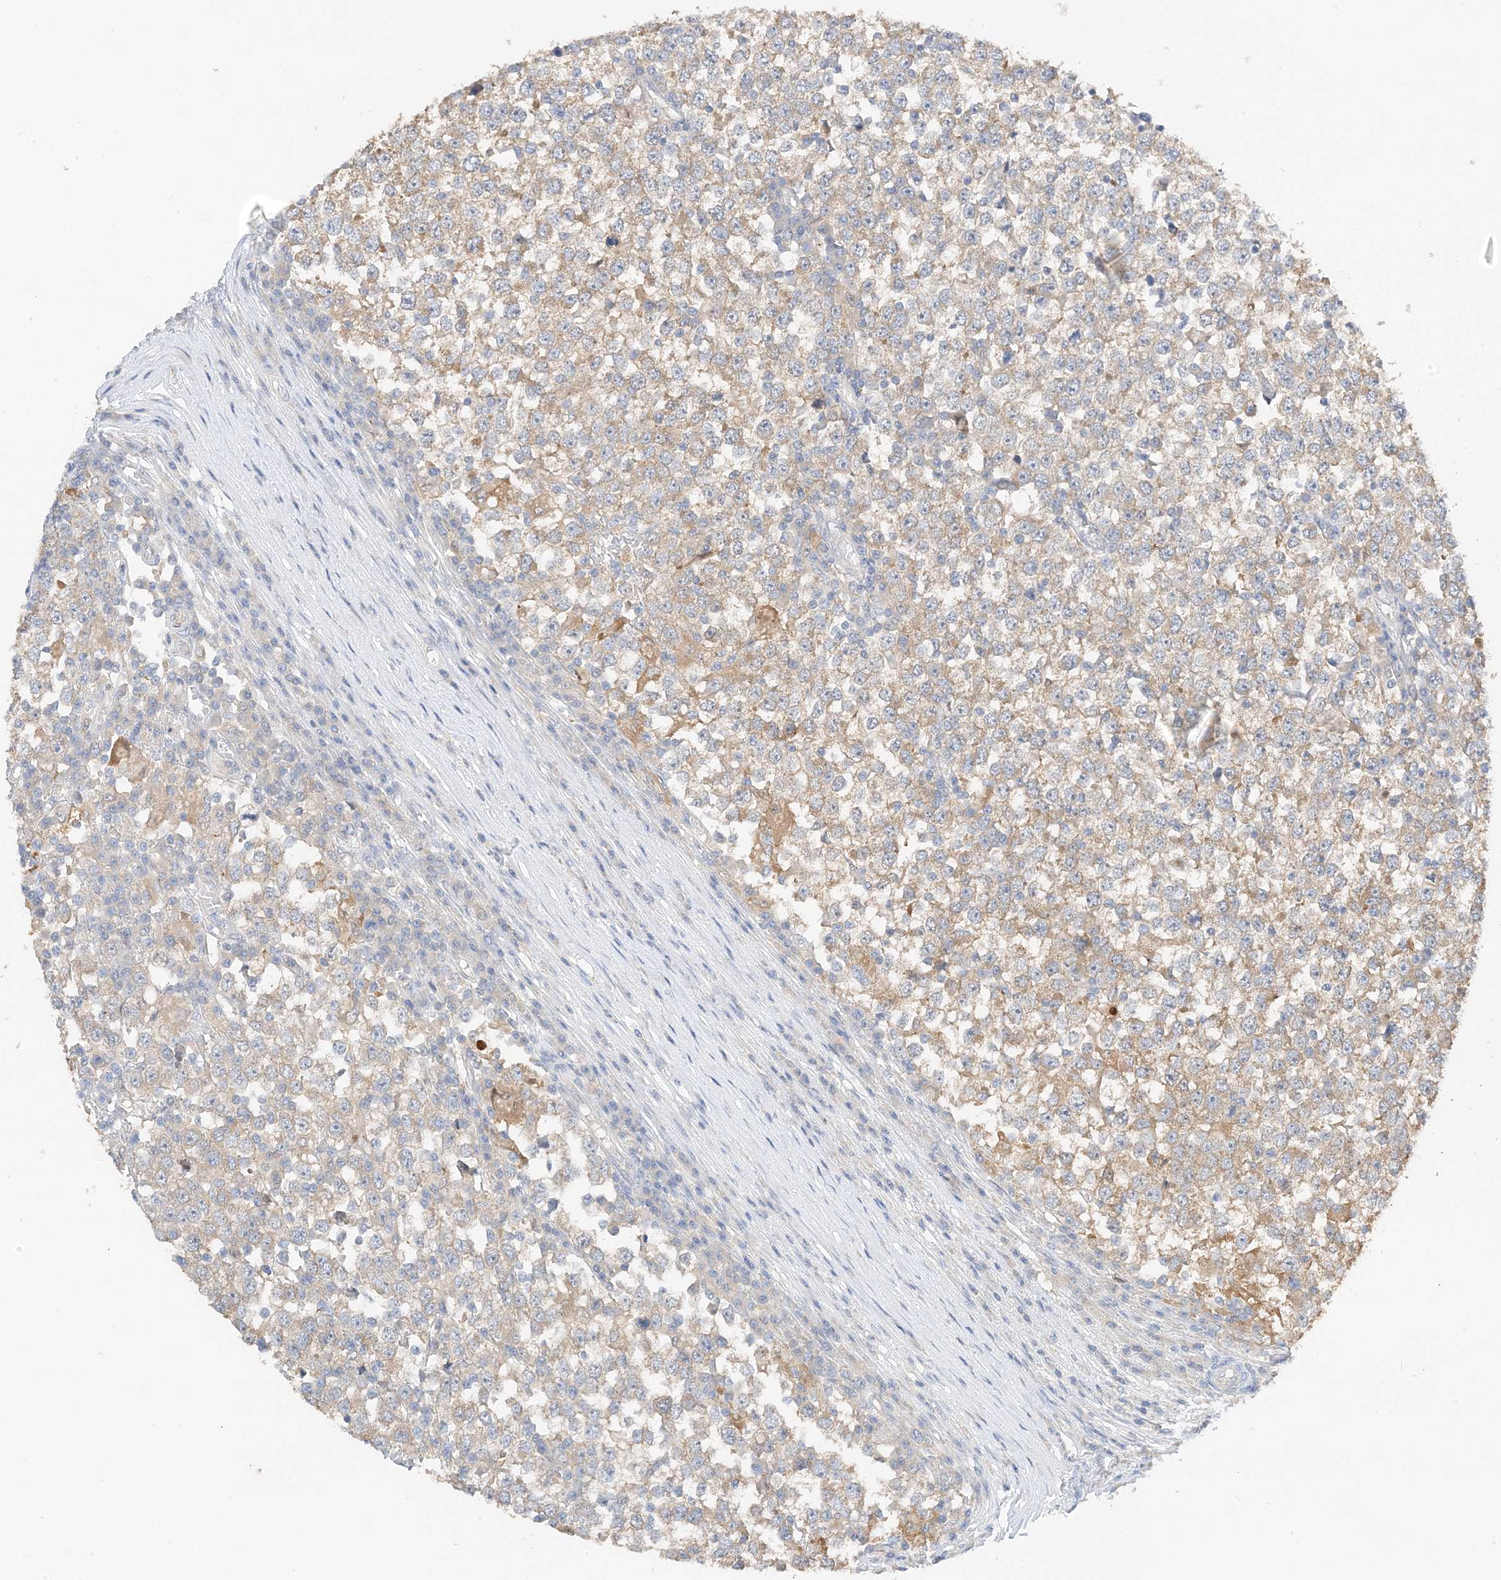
{"staining": {"intensity": "weak", "quantity": ">75%", "location": "cytoplasmic/membranous"}, "tissue": "testis cancer", "cell_type": "Tumor cells", "image_type": "cancer", "snomed": [{"axis": "morphology", "description": "Seminoma, NOS"}, {"axis": "topography", "description": "Testis"}], "caption": "DAB immunohistochemical staining of human testis cancer (seminoma) exhibits weak cytoplasmic/membranous protein expression in about >75% of tumor cells.", "gene": "KIFBP", "patient": {"sex": "male", "age": 65}}